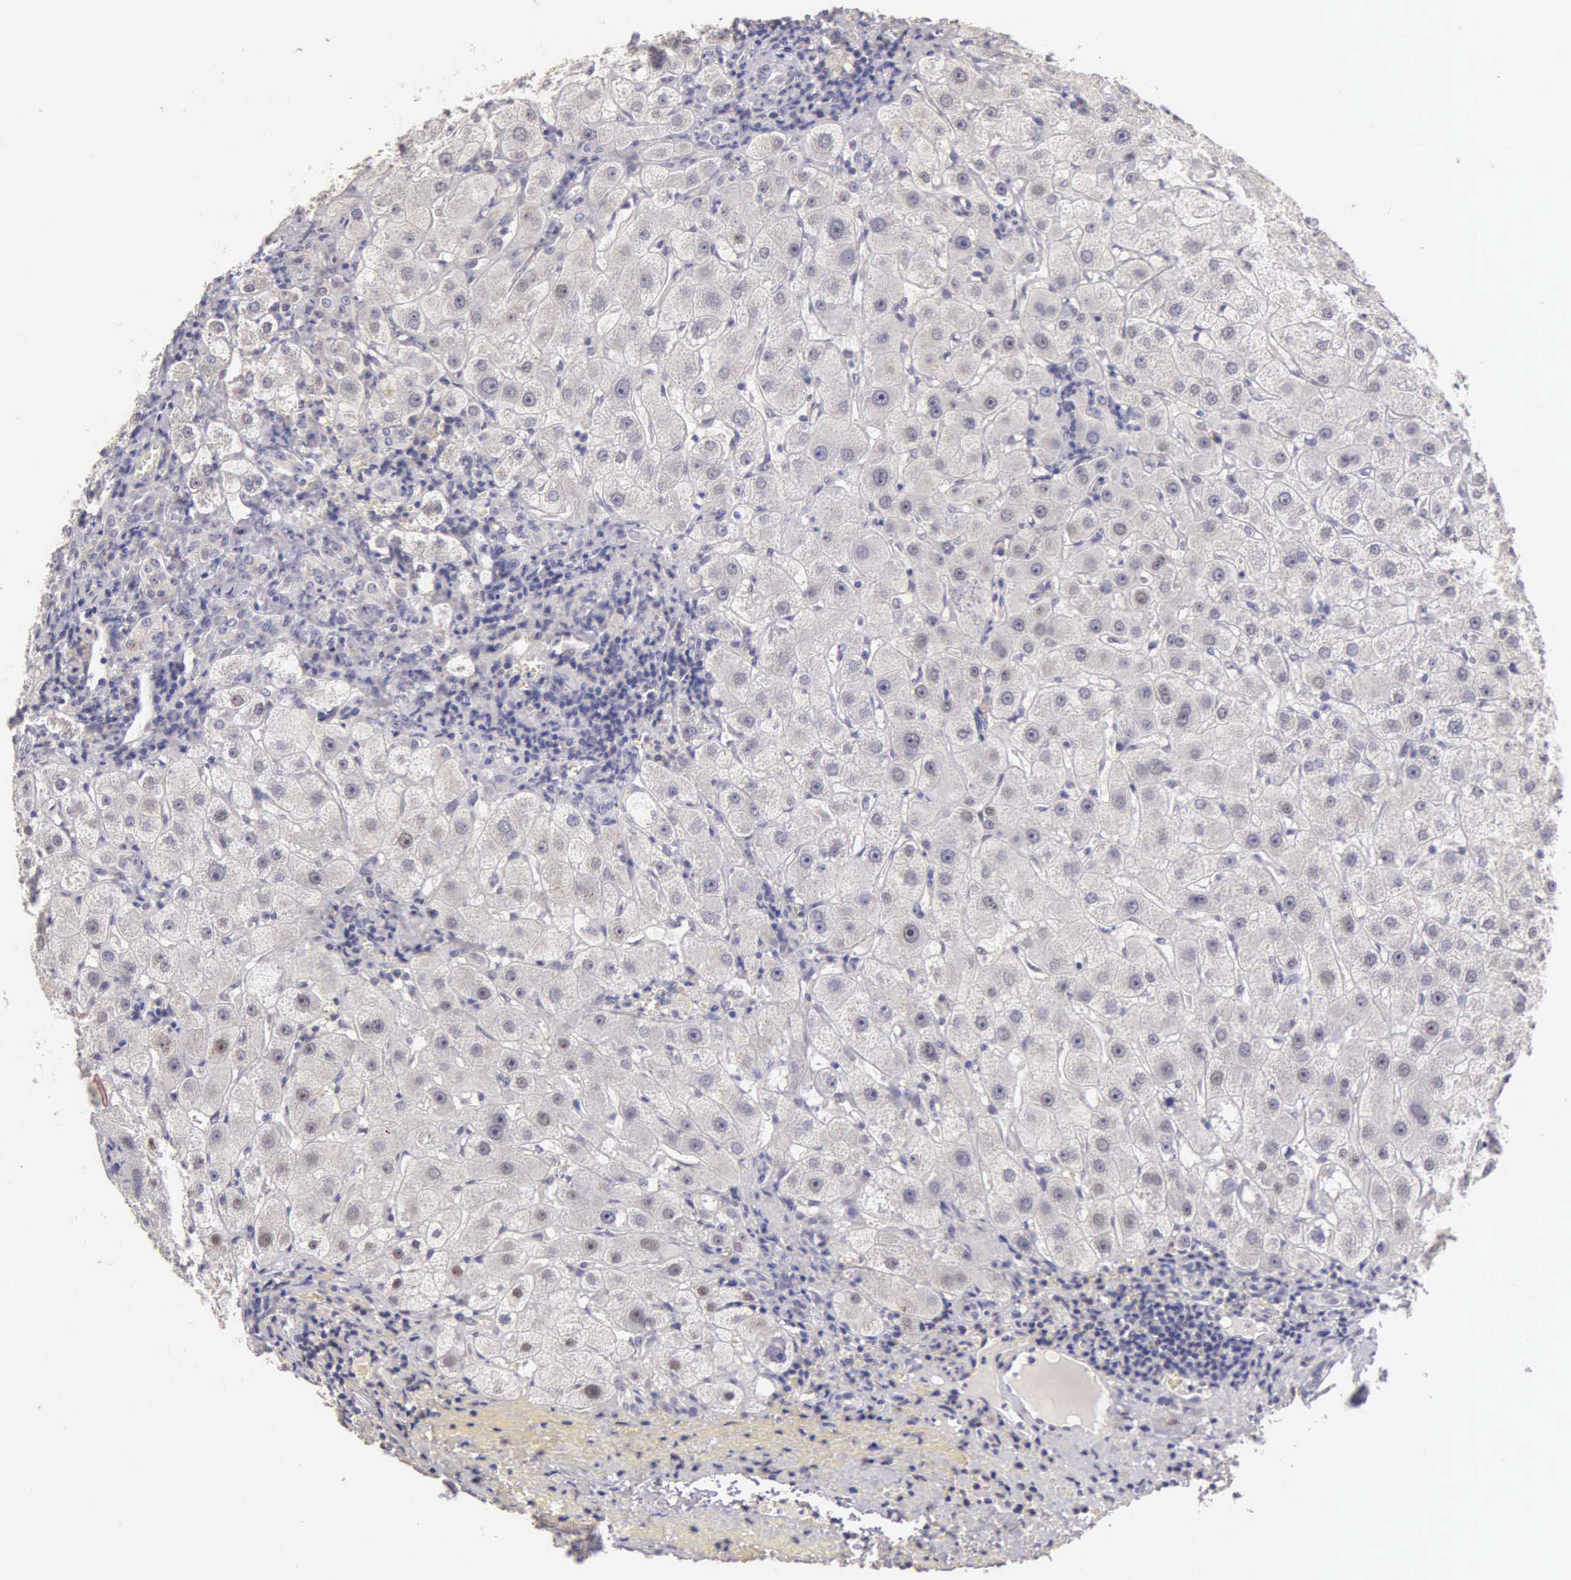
{"staining": {"intensity": "negative", "quantity": "none", "location": "none"}, "tissue": "liver", "cell_type": "Cholangiocytes", "image_type": "normal", "snomed": [{"axis": "morphology", "description": "Normal tissue, NOS"}, {"axis": "topography", "description": "Liver"}], "caption": "Immunohistochemistry (IHC) image of benign liver: liver stained with DAB displays no significant protein positivity in cholangiocytes.", "gene": "ESR1", "patient": {"sex": "female", "age": 79}}